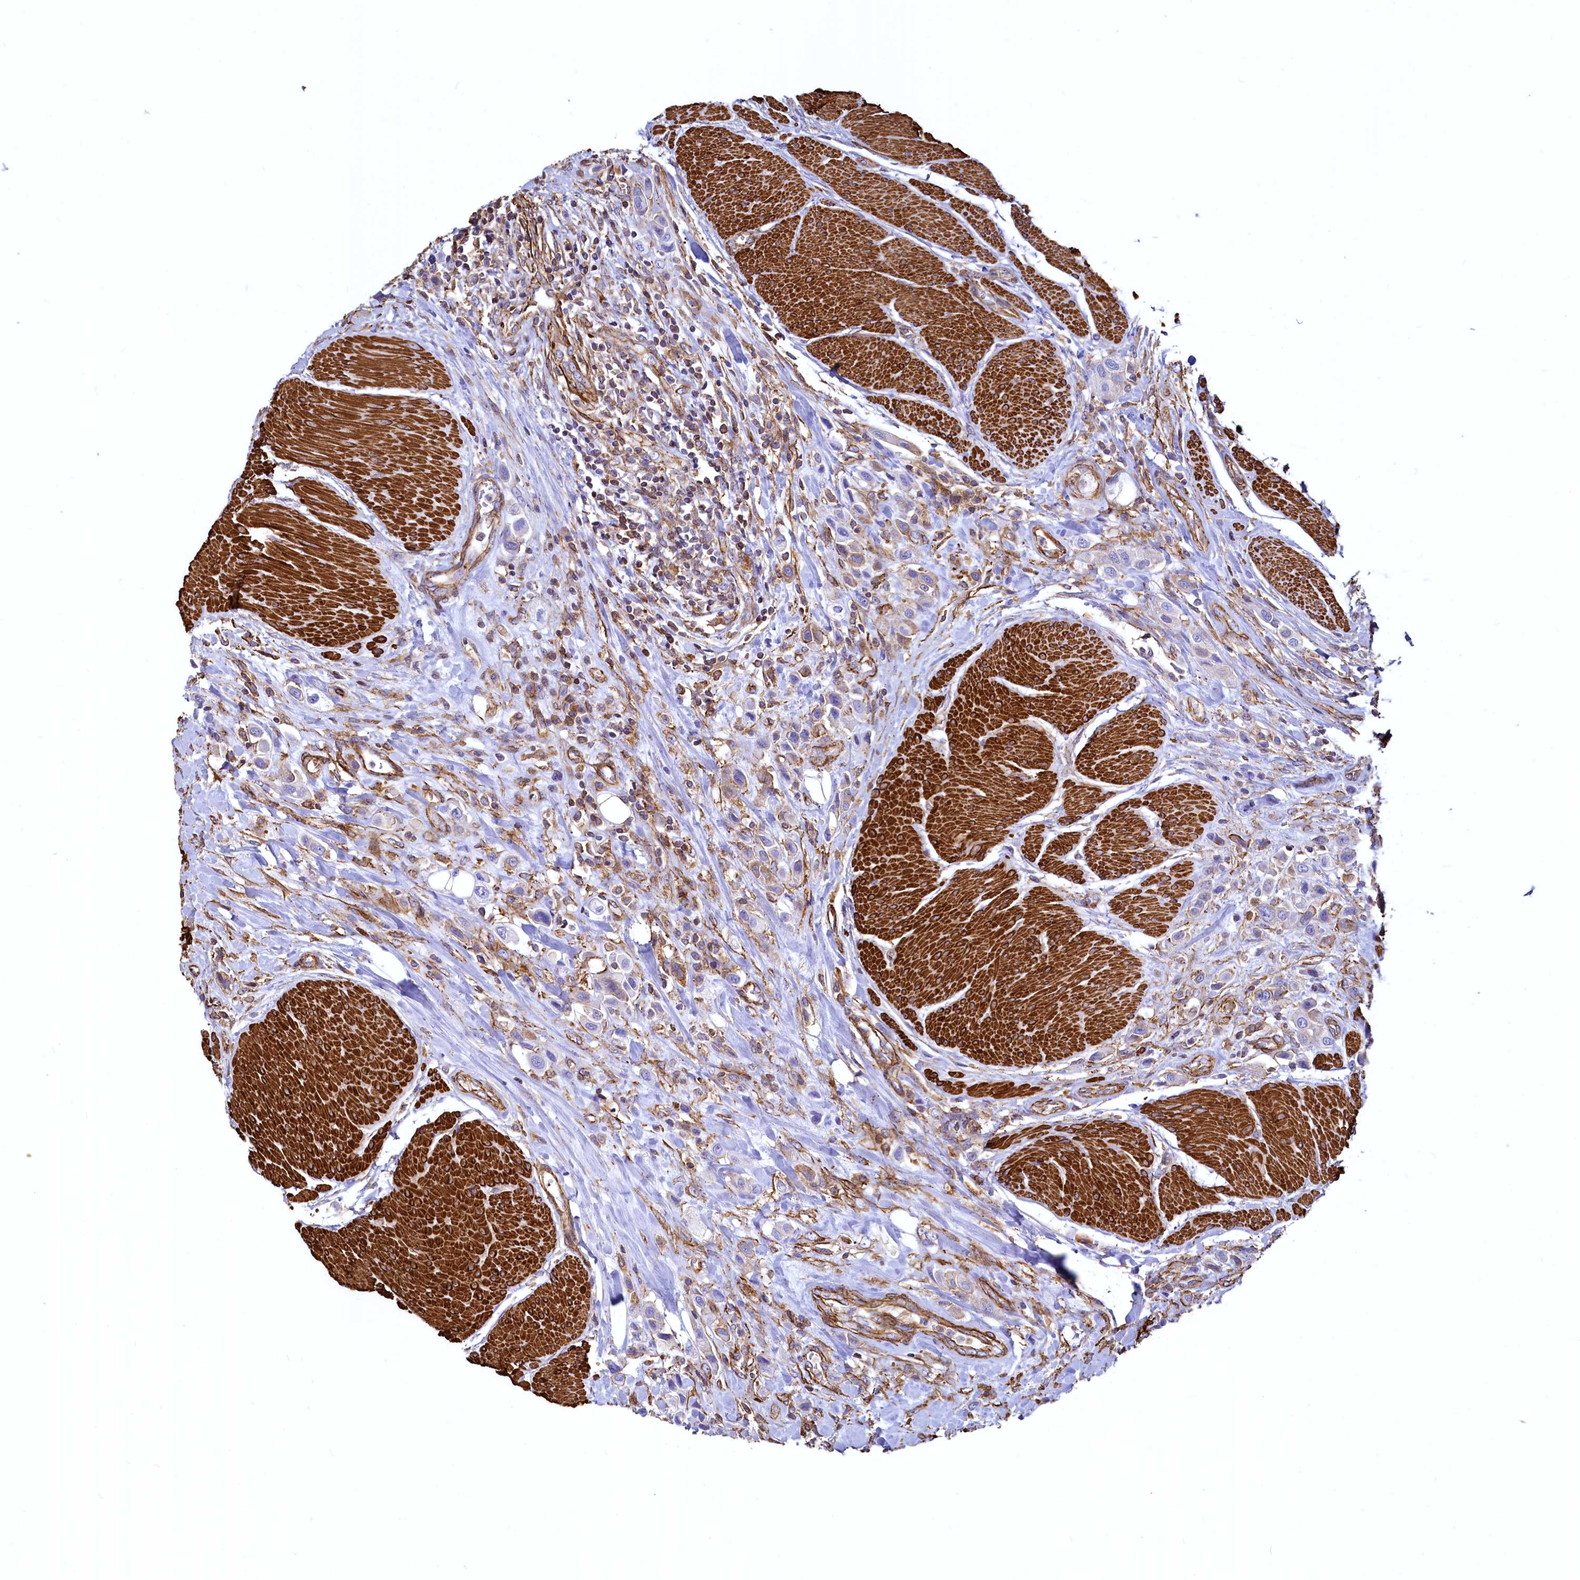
{"staining": {"intensity": "weak", "quantity": "<25%", "location": "cytoplasmic/membranous"}, "tissue": "urothelial cancer", "cell_type": "Tumor cells", "image_type": "cancer", "snomed": [{"axis": "morphology", "description": "Urothelial carcinoma, High grade"}, {"axis": "topography", "description": "Urinary bladder"}], "caption": "High-grade urothelial carcinoma stained for a protein using IHC exhibits no expression tumor cells.", "gene": "THBS1", "patient": {"sex": "male", "age": 50}}